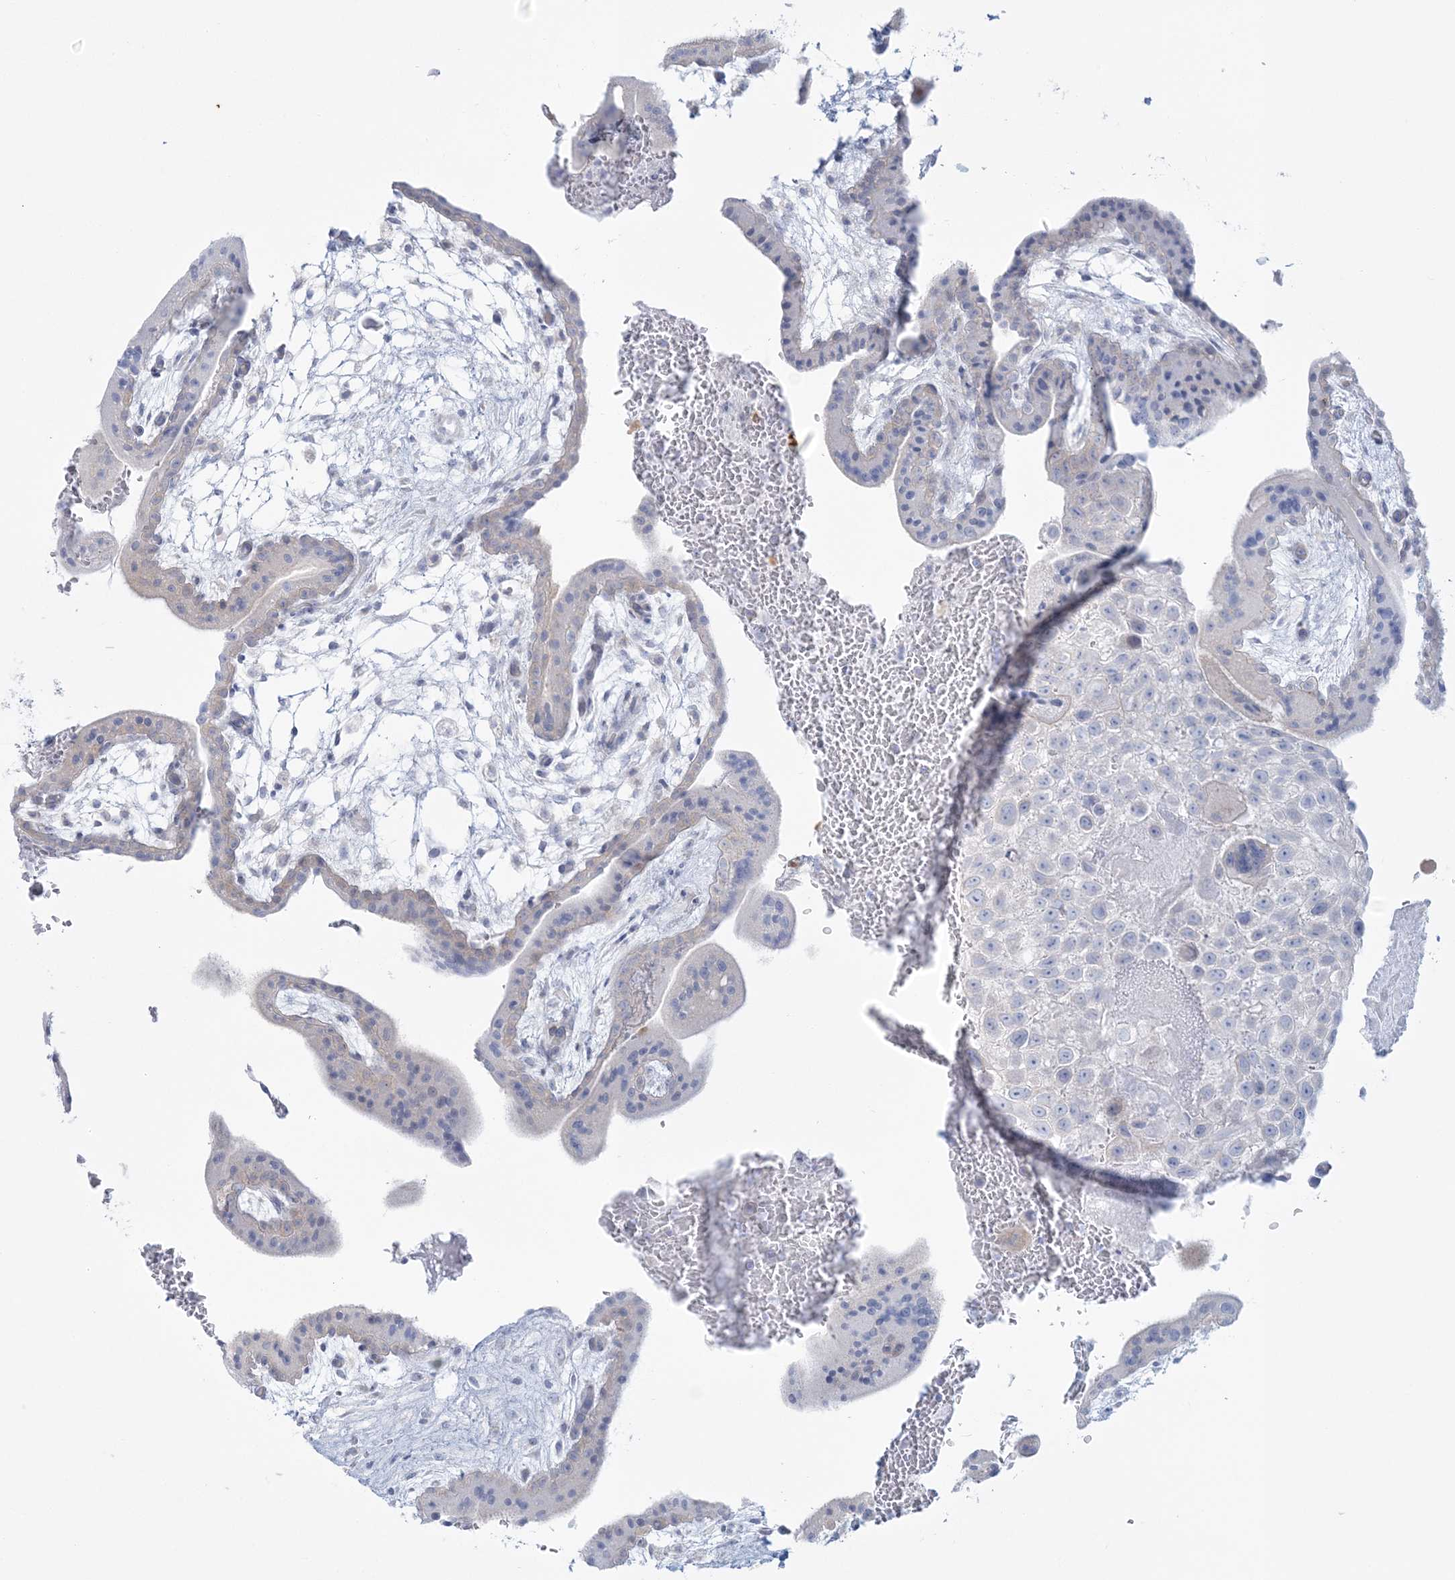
{"staining": {"intensity": "negative", "quantity": "none", "location": "none"}, "tissue": "placenta", "cell_type": "Decidual cells", "image_type": "normal", "snomed": [{"axis": "morphology", "description": "Normal tissue, NOS"}, {"axis": "topography", "description": "Placenta"}], "caption": "High power microscopy histopathology image of an IHC micrograph of unremarkable placenta, revealing no significant positivity in decidual cells. (DAB (3,3'-diaminobenzidine) immunohistochemistry with hematoxylin counter stain).", "gene": "ADGB", "patient": {"sex": "female", "age": 35}}